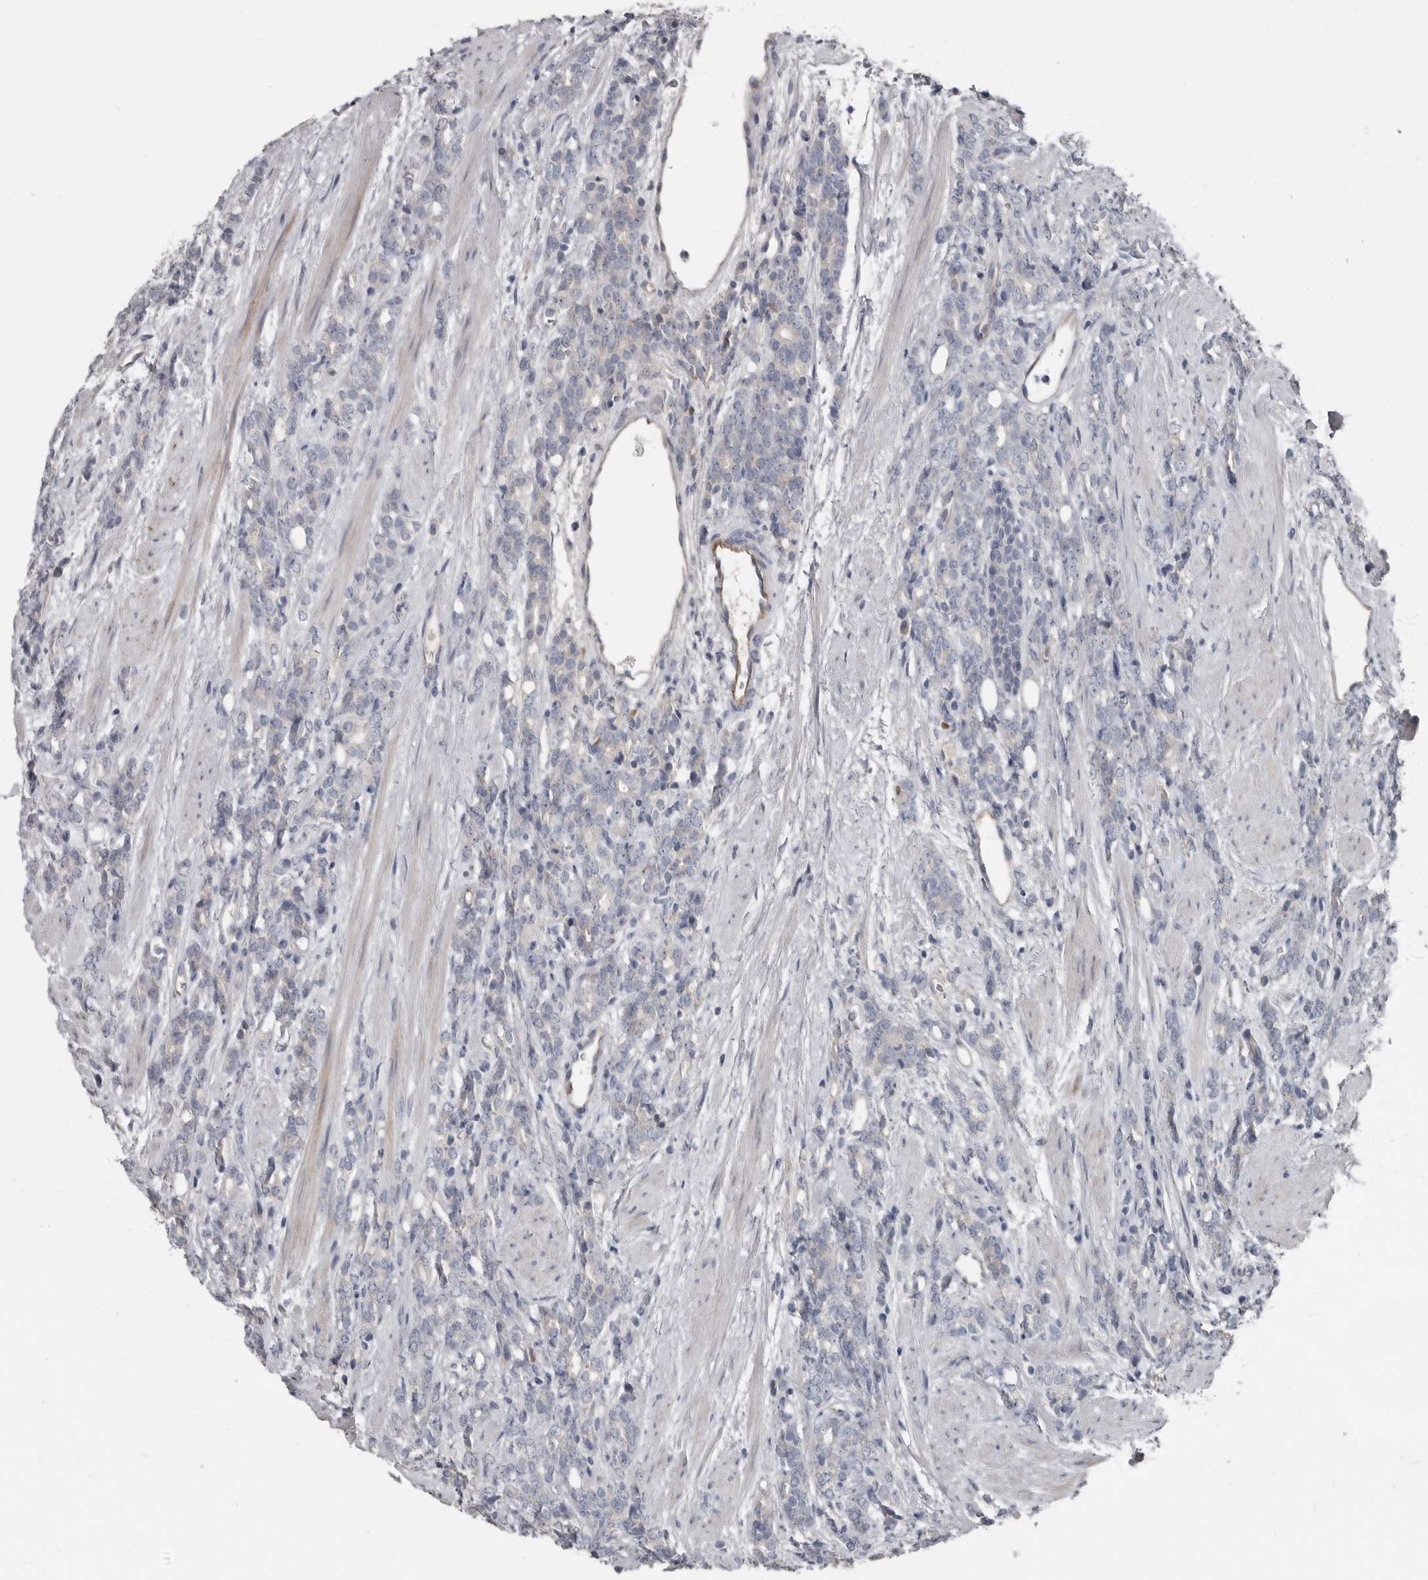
{"staining": {"intensity": "negative", "quantity": "none", "location": "none"}, "tissue": "prostate cancer", "cell_type": "Tumor cells", "image_type": "cancer", "snomed": [{"axis": "morphology", "description": "Adenocarcinoma, High grade"}, {"axis": "topography", "description": "Prostate"}], "caption": "IHC micrograph of neoplastic tissue: adenocarcinoma (high-grade) (prostate) stained with DAB (3,3'-diaminobenzidine) exhibits no significant protein expression in tumor cells.", "gene": "ZNF114", "patient": {"sex": "male", "age": 62}}